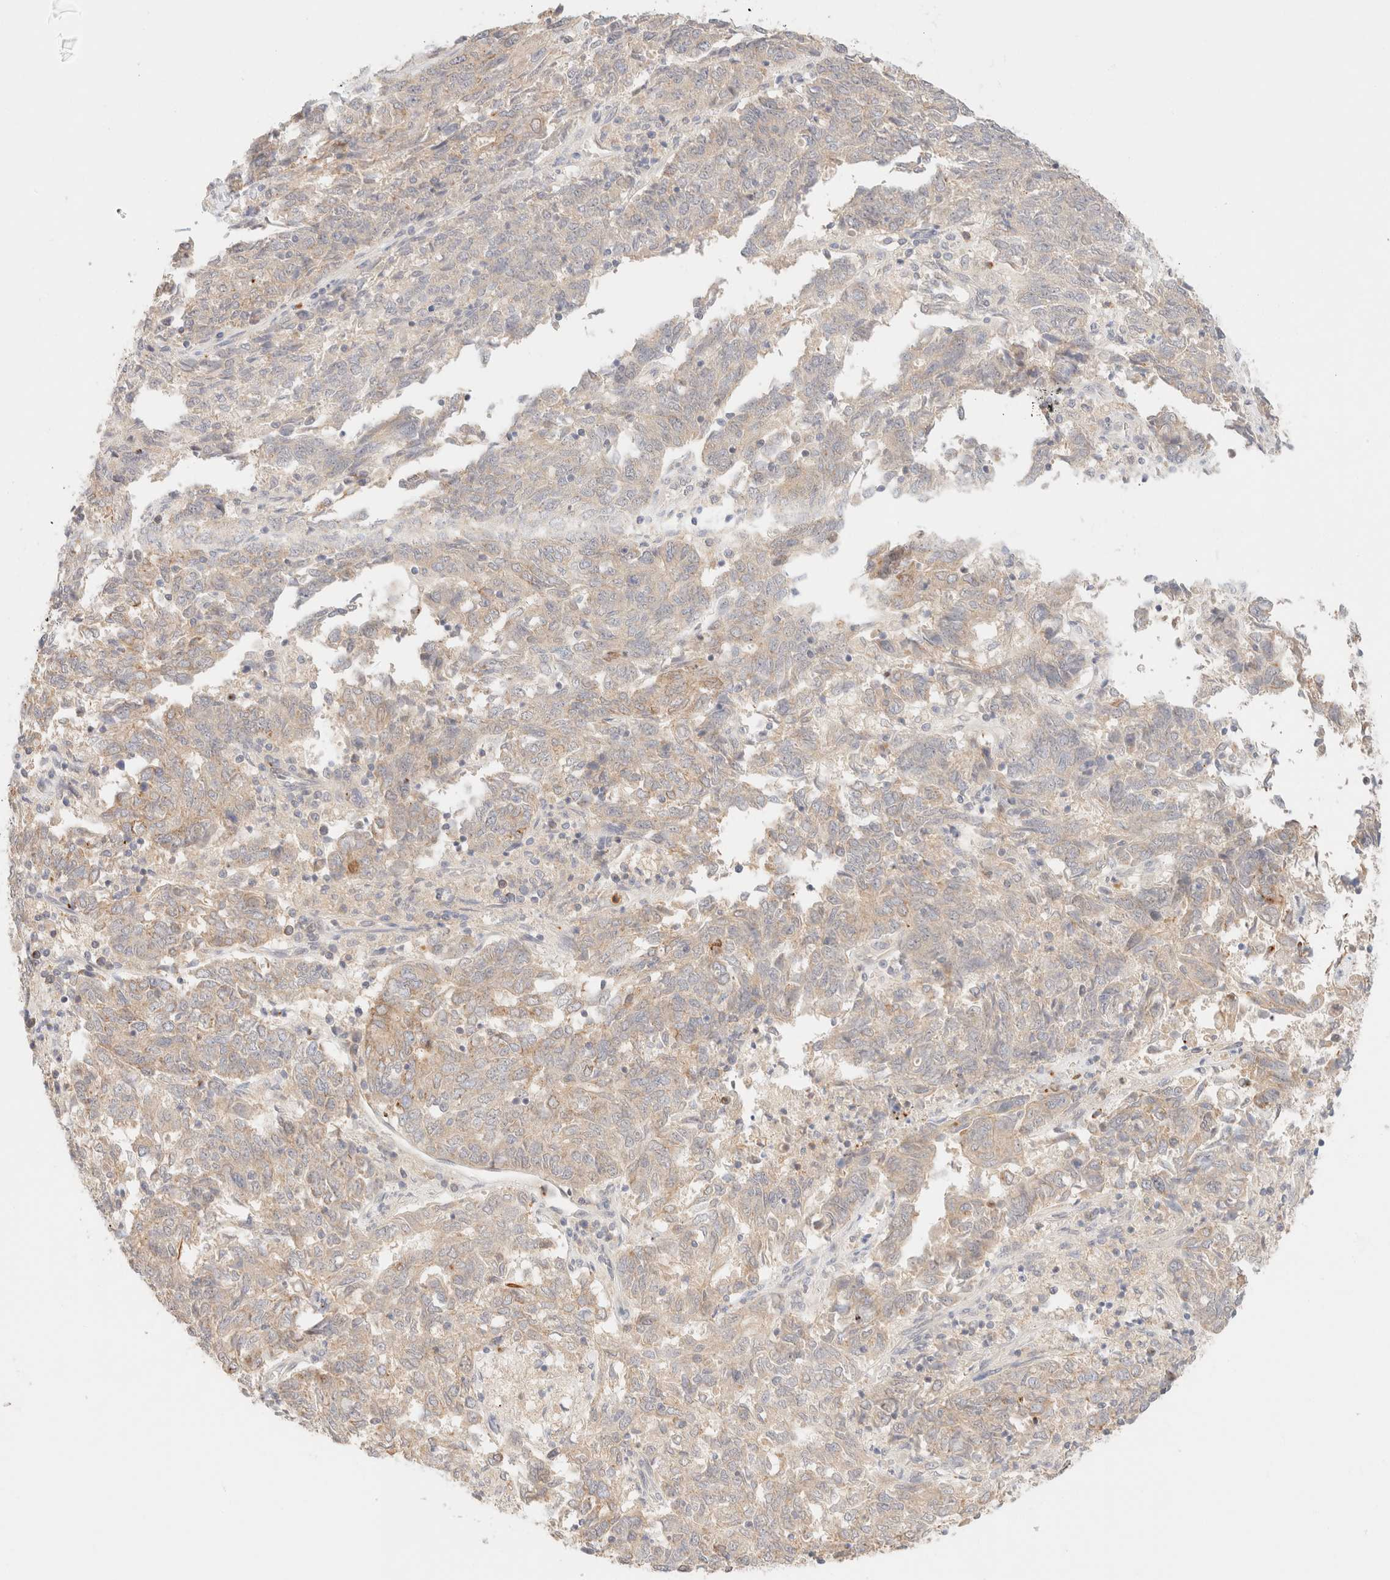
{"staining": {"intensity": "weak", "quantity": ">75%", "location": "cytoplasmic/membranous"}, "tissue": "endometrial cancer", "cell_type": "Tumor cells", "image_type": "cancer", "snomed": [{"axis": "morphology", "description": "Adenocarcinoma, NOS"}, {"axis": "topography", "description": "Endometrium"}], "caption": "Endometrial cancer (adenocarcinoma) was stained to show a protein in brown. There is low levels of weak cytoplasmic/membranous positivity in approximately >75% of tumor cells.", "gene": "SGSM2", "patient": {"sex": "female", "age": 80}}